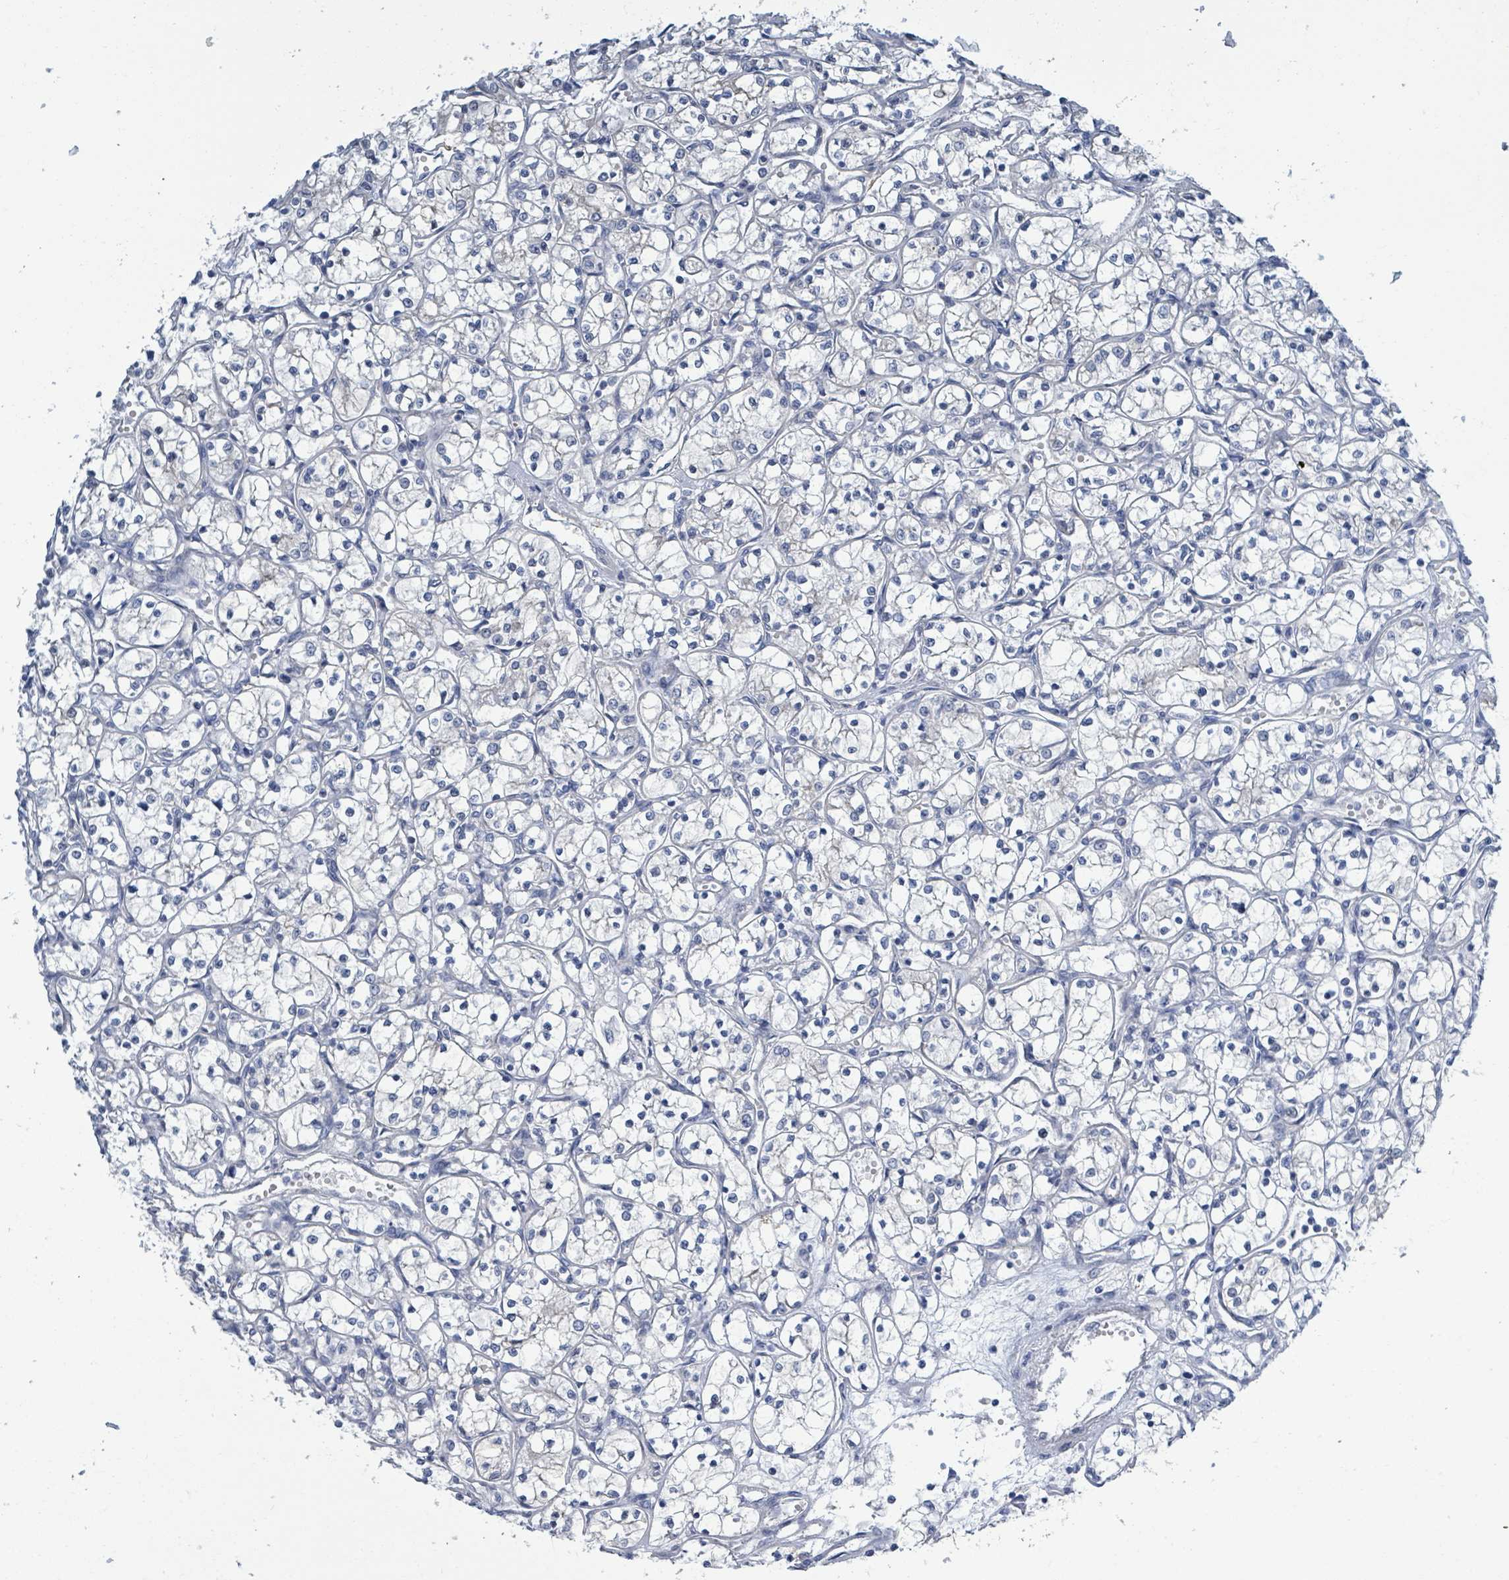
{"staining": {"intensity": "negative", "quantity": "none", "location": "none"}, "tissue": "renal cancer", "cell_type": "Tumor cells", "image_type": "cancer", "snomed": [{"axis": "morphology", "description": "Adenocarcinoma, NOS"}, {"axis": "topography", "description": "Kidney"}], "caption": "DAB (3,3'-diaminobenzidine) immunohistochemical staining of adenocarcinoma (renal) shows no significant positivity in tumor cells.", "gene": "DGKZ", "patient": {"sex": "female", "age": 69}}